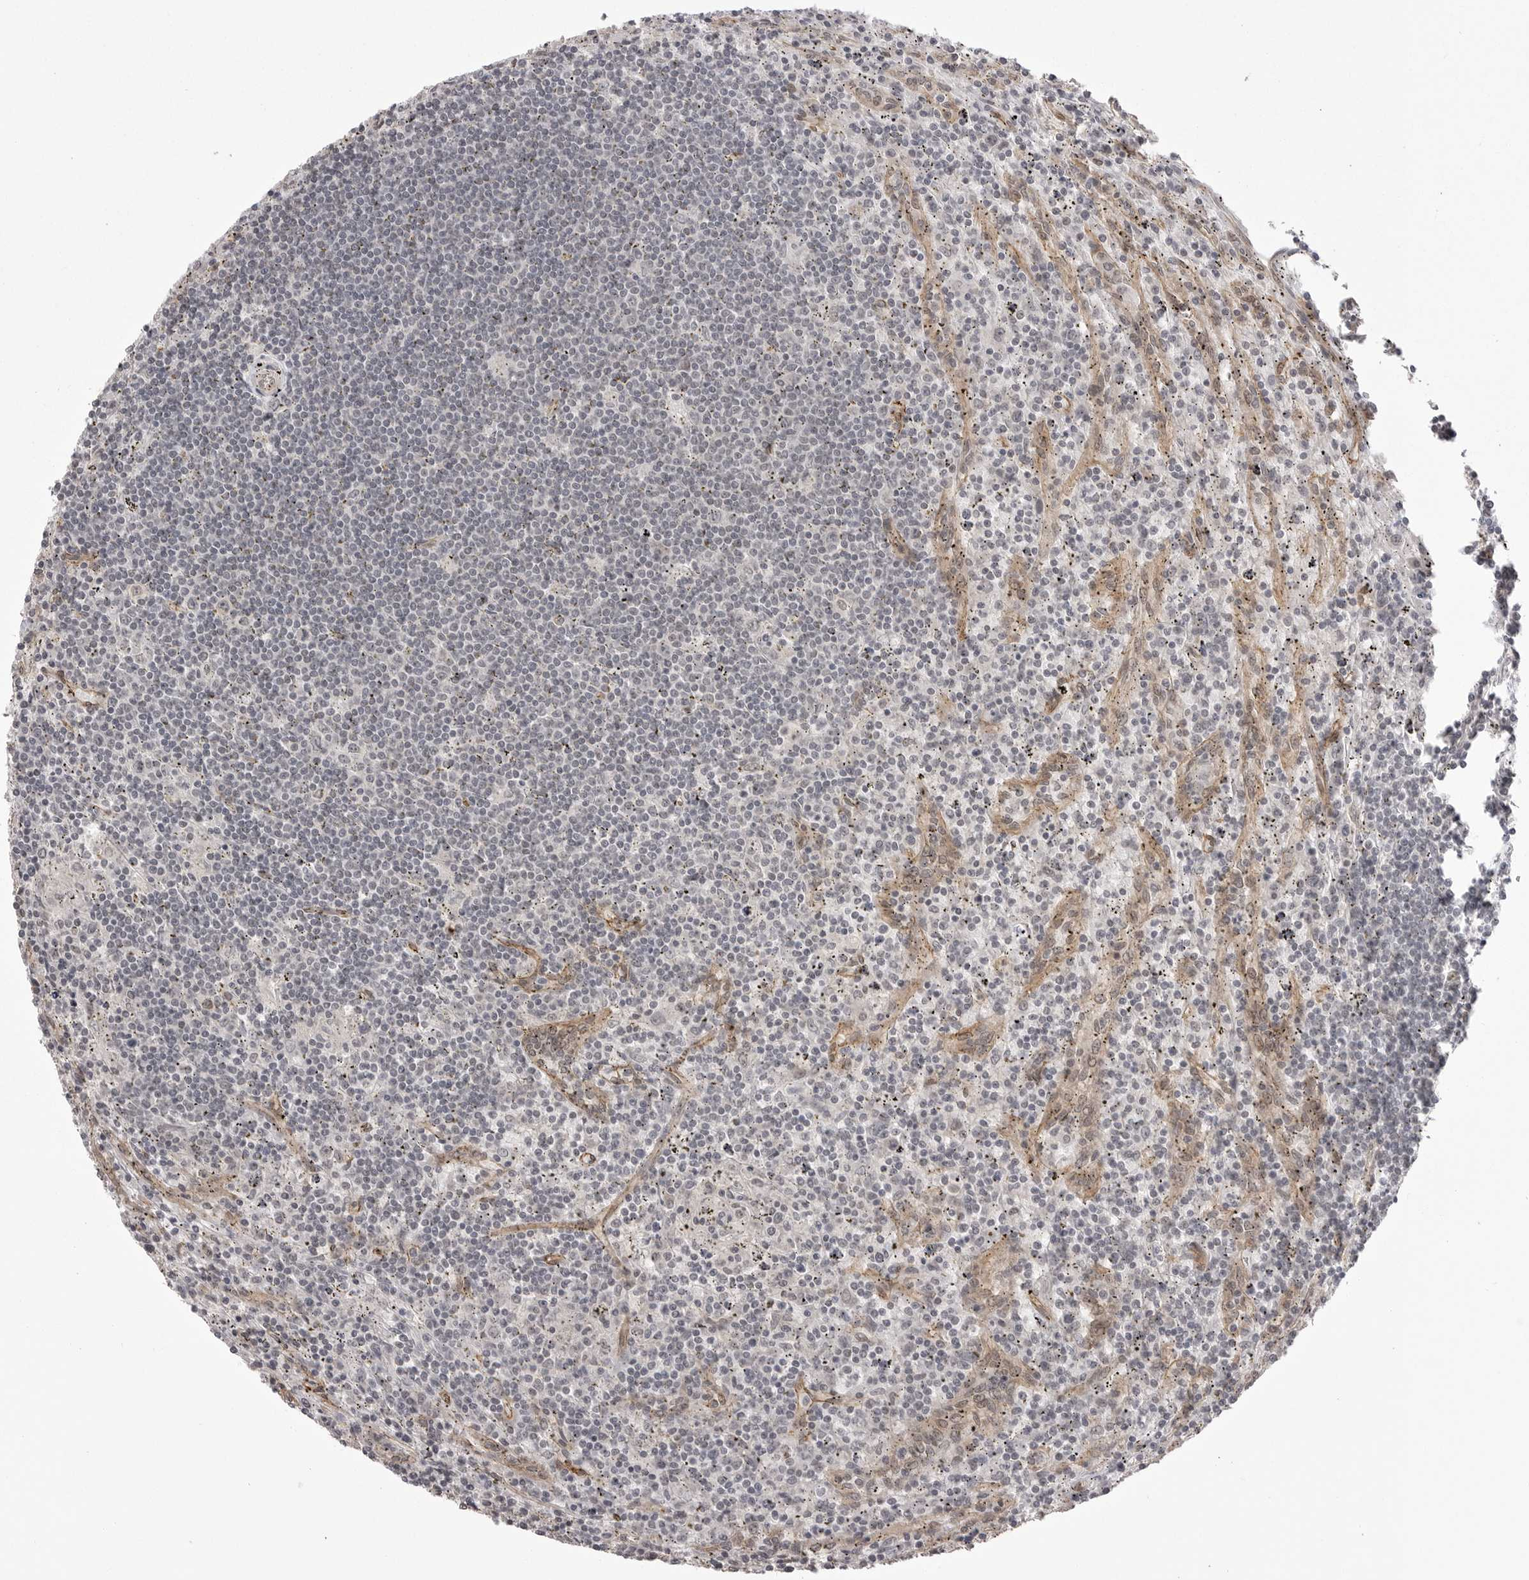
{"staining": {"intensity": "negative", "quantity": "none", "location": "none"}, "tissue": "lymphoma", "cell_type": "Tumor cells", "image_type": "cancer", "snomed": [{"axis": "morphology", "description": "Malignant lymphoma, non-Hodgkin's type, Low grade"}, {"axis": "topography", "description": "Spleen"}], "caption": "Micrograph shows no significant protein positivity in tumor cells of malignant lymphoma, non-Hodgkin's type (low-grade). The staining was performed using DAB (3,3'-diaminobenzidine) to visualize the protein expression in brown, while the nuclei were stained in blue with hematoxylin (Magnification: 20x).", "gene": "SORBS1", "patient": {"sex": "male", "age": 76}}